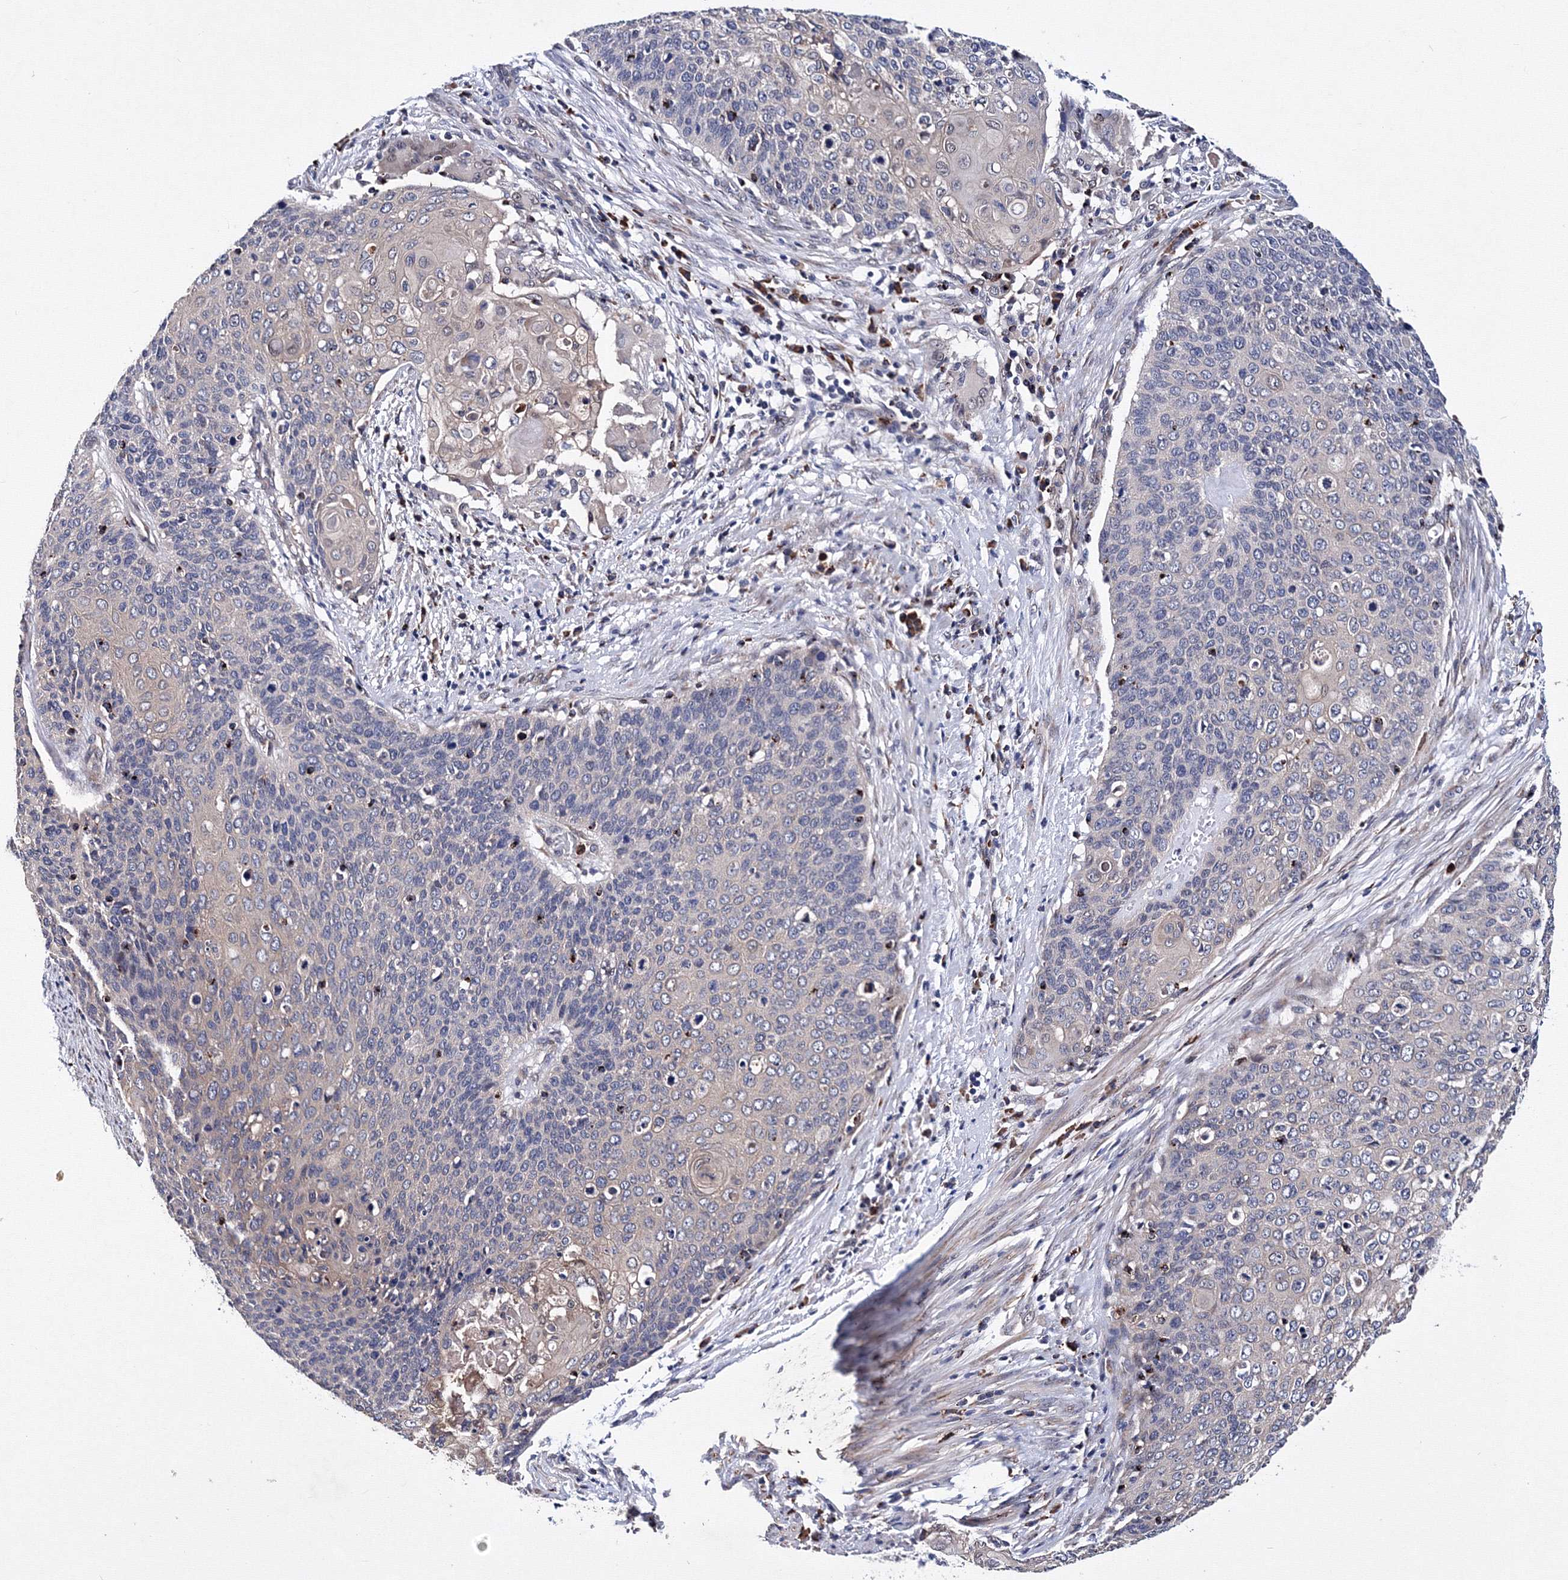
{"staining": {"intensity": "negative", "quantity": "none", "location": "none"}, "tissue": "cervical cancer", "cell_type": "Tumor cells", "image_type": "cancer", "snomed": [{"axis": "morphology", "description": "Squamous cell carcinoma, NOS"}, {"axis": "topography", "description": "Cervix"}], "caption": "The IHC histopathology image has no significant positivity in tumor cells of cervical cancer tissue.", "gene": "PHYKPL", "patient": {"sex": "female", "age": 39}}